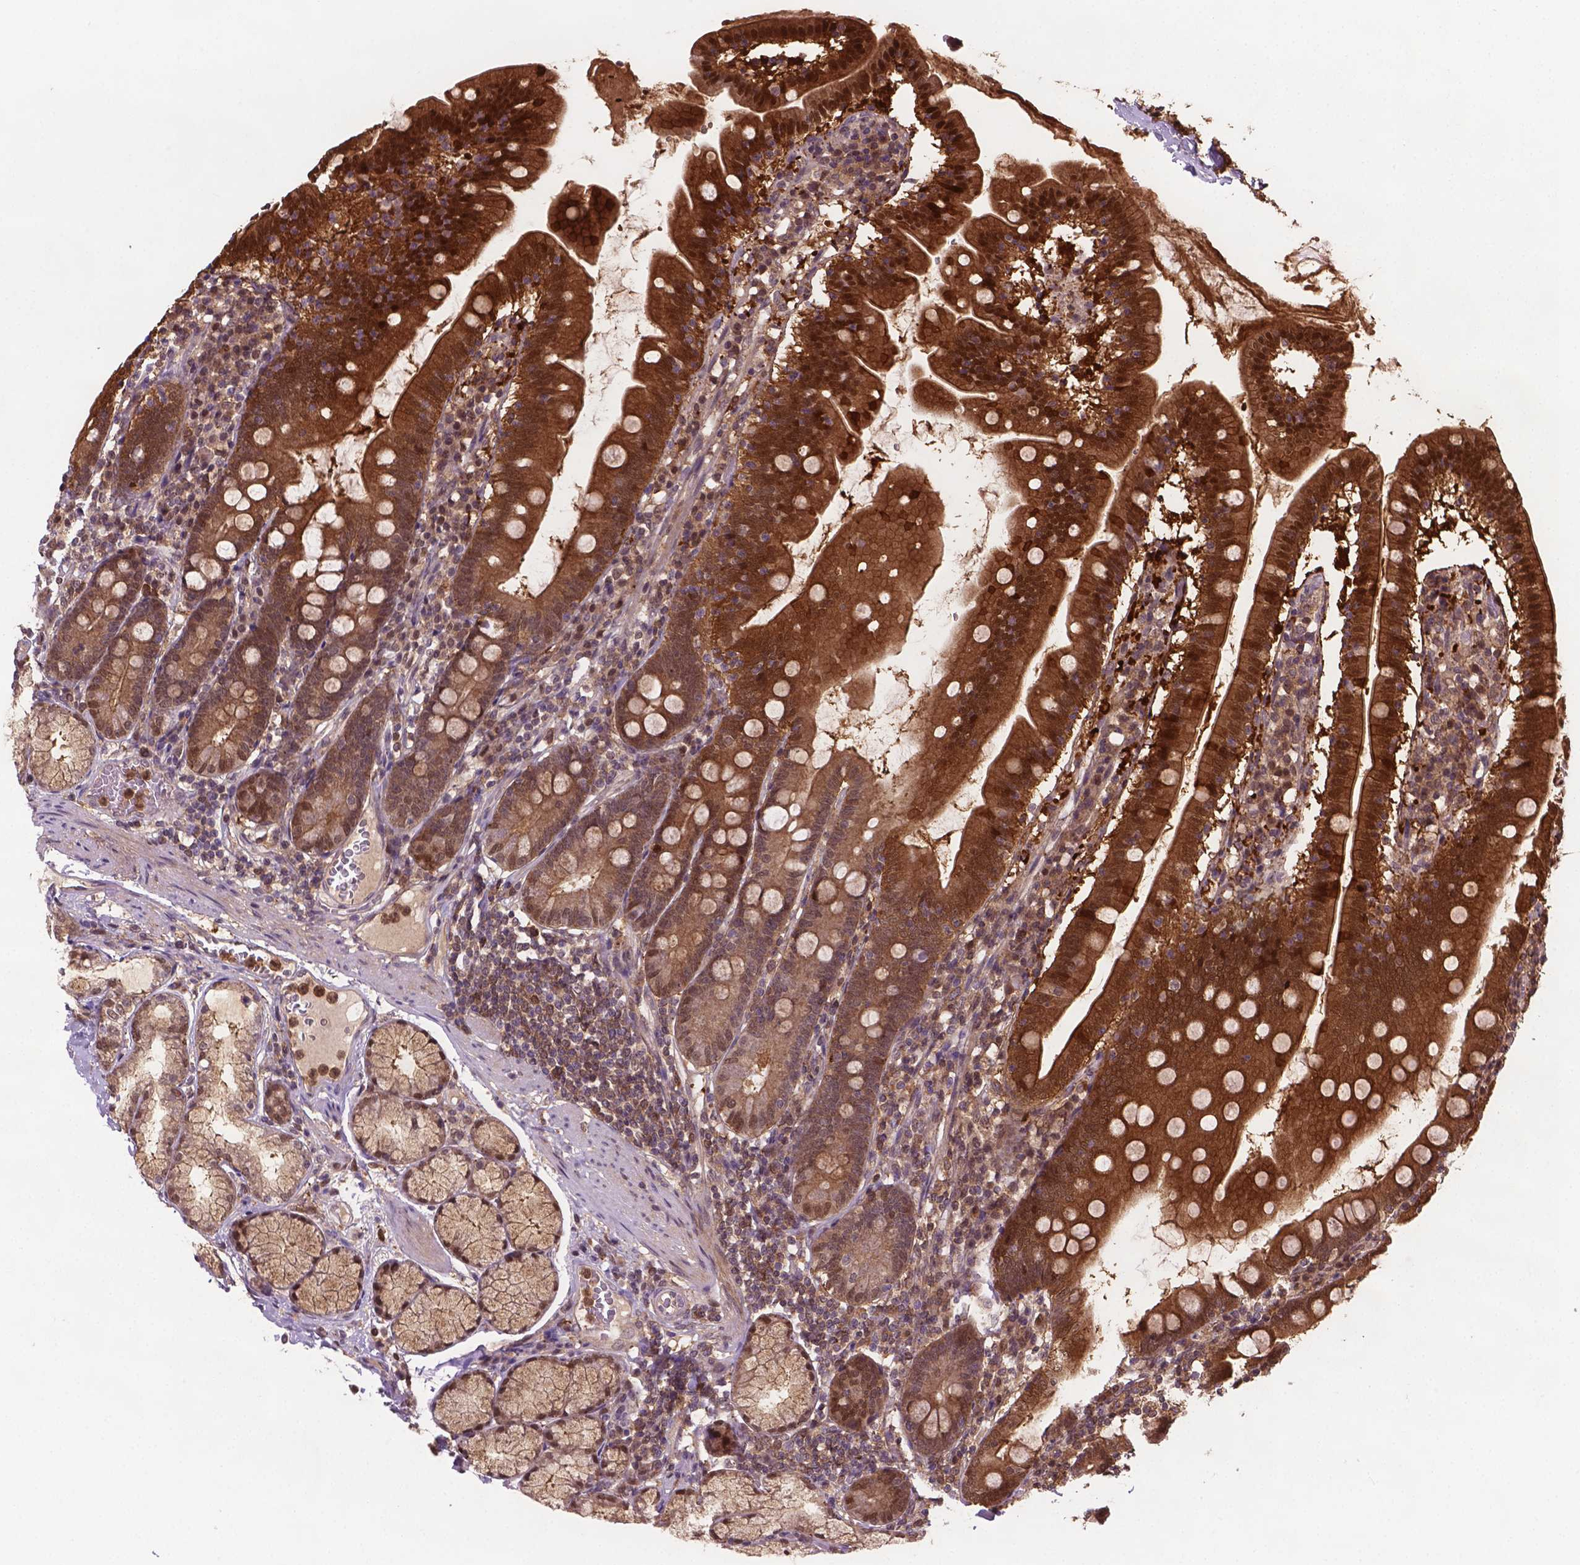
{"staining": {"intensity": "moderate", "quantity": ">75%", "location": "cytoplasmic/membranous,nuclear"}, "tissue": "duodenum", "cell_type": "Glandular cells", "image_type": "normal", "snomed": [{"axis": "morphology", "description": "Normal tissue, NOS"}, {"axis": "topography", "description": "Duodenum"}], "caption": "A medium amount of moderate cytoplasmic/membranous,nuclear positivity is present in approximately >75% of glandular cells in normal duodenum. The staining was performed using DAB to visualize the protein expression in brown, while the nuclei were stained in blue with hematoxylin (Magnification: 20x).", "gene": "PLIN3", "patient": {"sex": "female", "age": 67}}